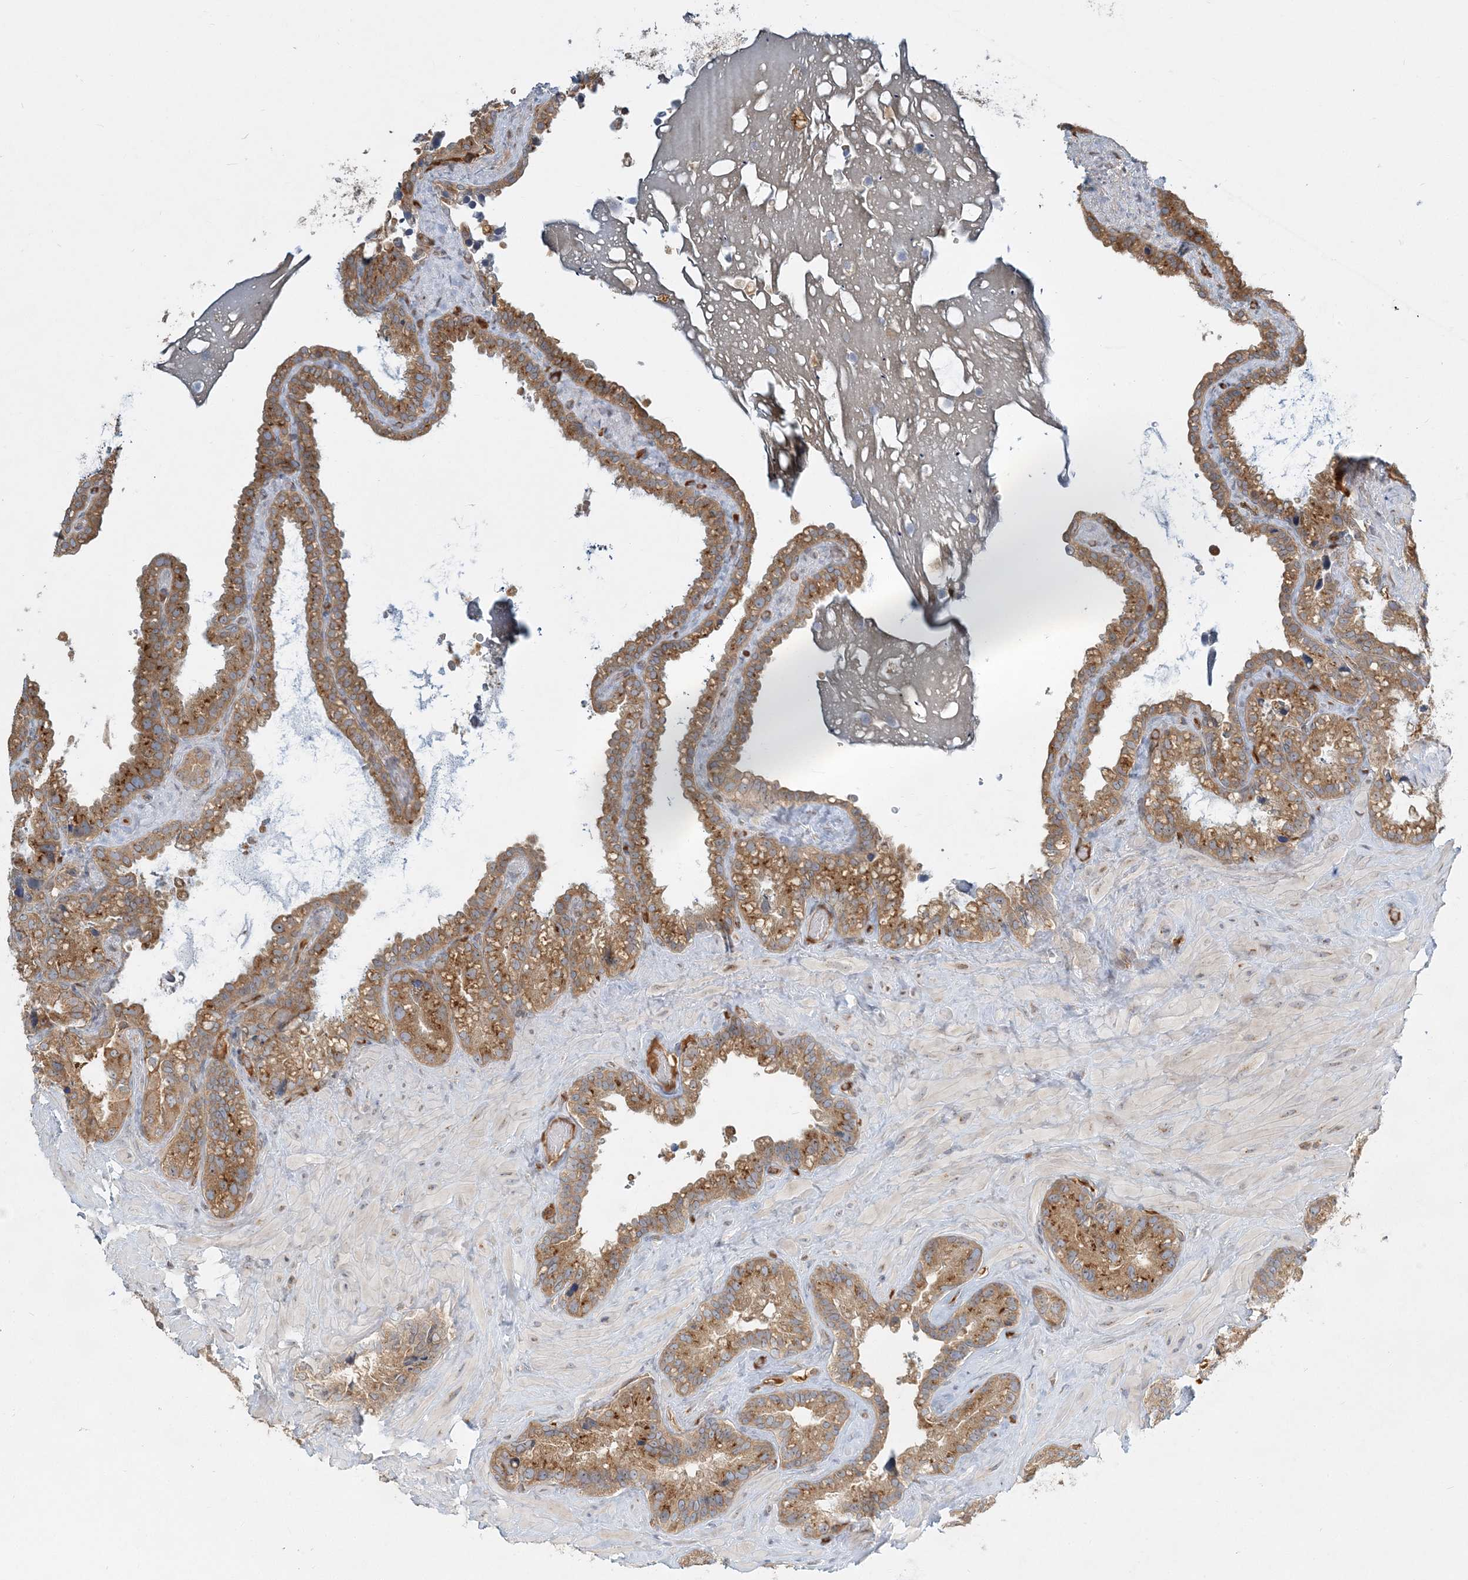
{"staining": {"intensity": "moderate", "quantity": ">75%", "location": "cytoplasmic/membranous"}, "tissue": "seminal vesicle", "cell_type": "Glandular cells", "image_type": "normal", "snomed": [{"axis": "morphology", "description": "Normal tissue, NOS"}, {"axis": "topography", "description": "Prostate"}, {"axis": "topography", "description": "Seminal veicle"}], "caption": "Normal seminal vesicle shows moderate cytoplasmic/membranous expression in about >75% of glandular cells, visualized by immunohistochemistry. Immunohistochemistry (ihc) stains the protein in brown and the nuclei are stained blue.", "gene": "AP1AR", "patient": {"sex": "male", "age": 68}}